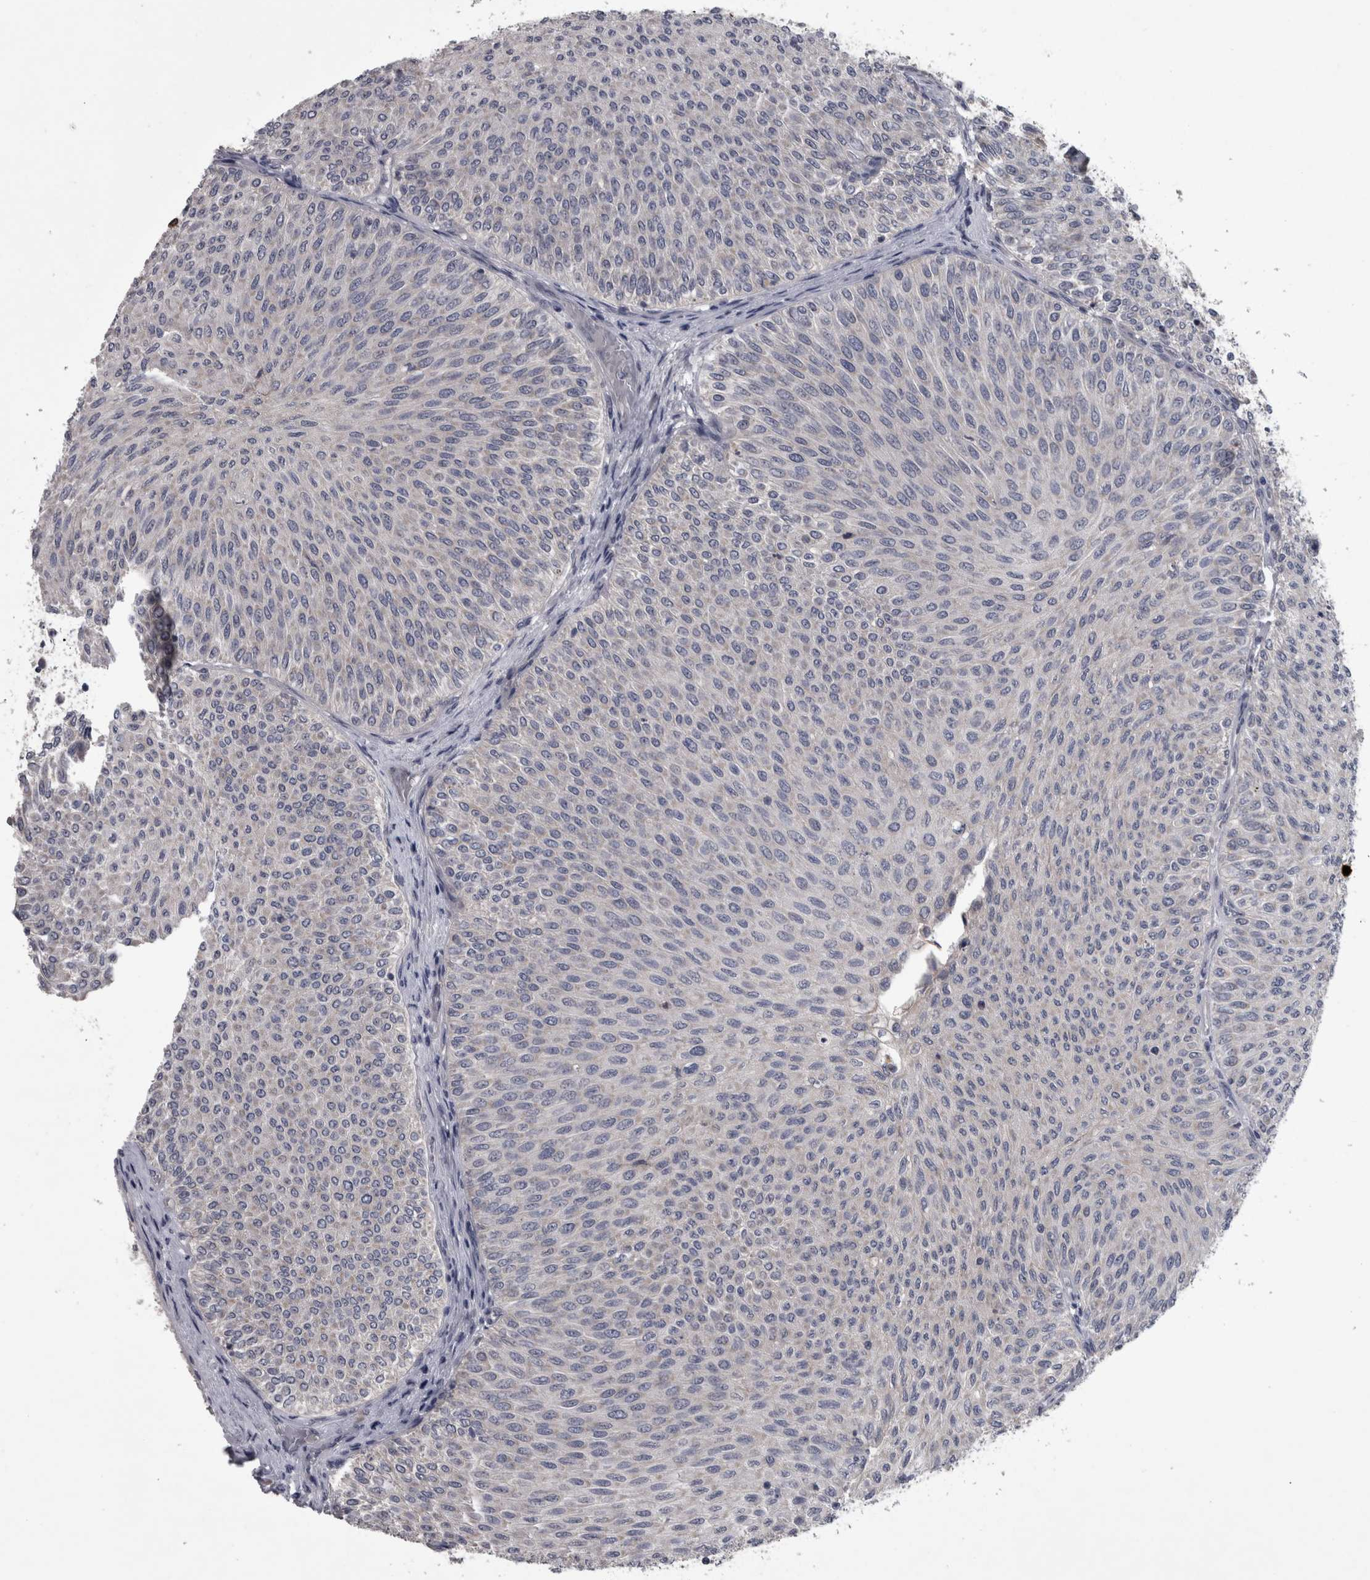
{"staining": {"intensity": "negative", "quantity": "none", "location": "none"}, "tissue": "urothelial cancer", "cell_type": "Tumor cells", "image_type": "cancer", "snomed": [{"axis": "morphology", "description": "Urothelial carcinoma, Low grade"}, {"axis": "topography", "description": "Urinary bladder"}], "caption": "An image of human urothelial carcinoma (low-grade) is negative for staining in tumor cells.", "gene": "DBT", "patient": {"sex": "male", "age": 78}}